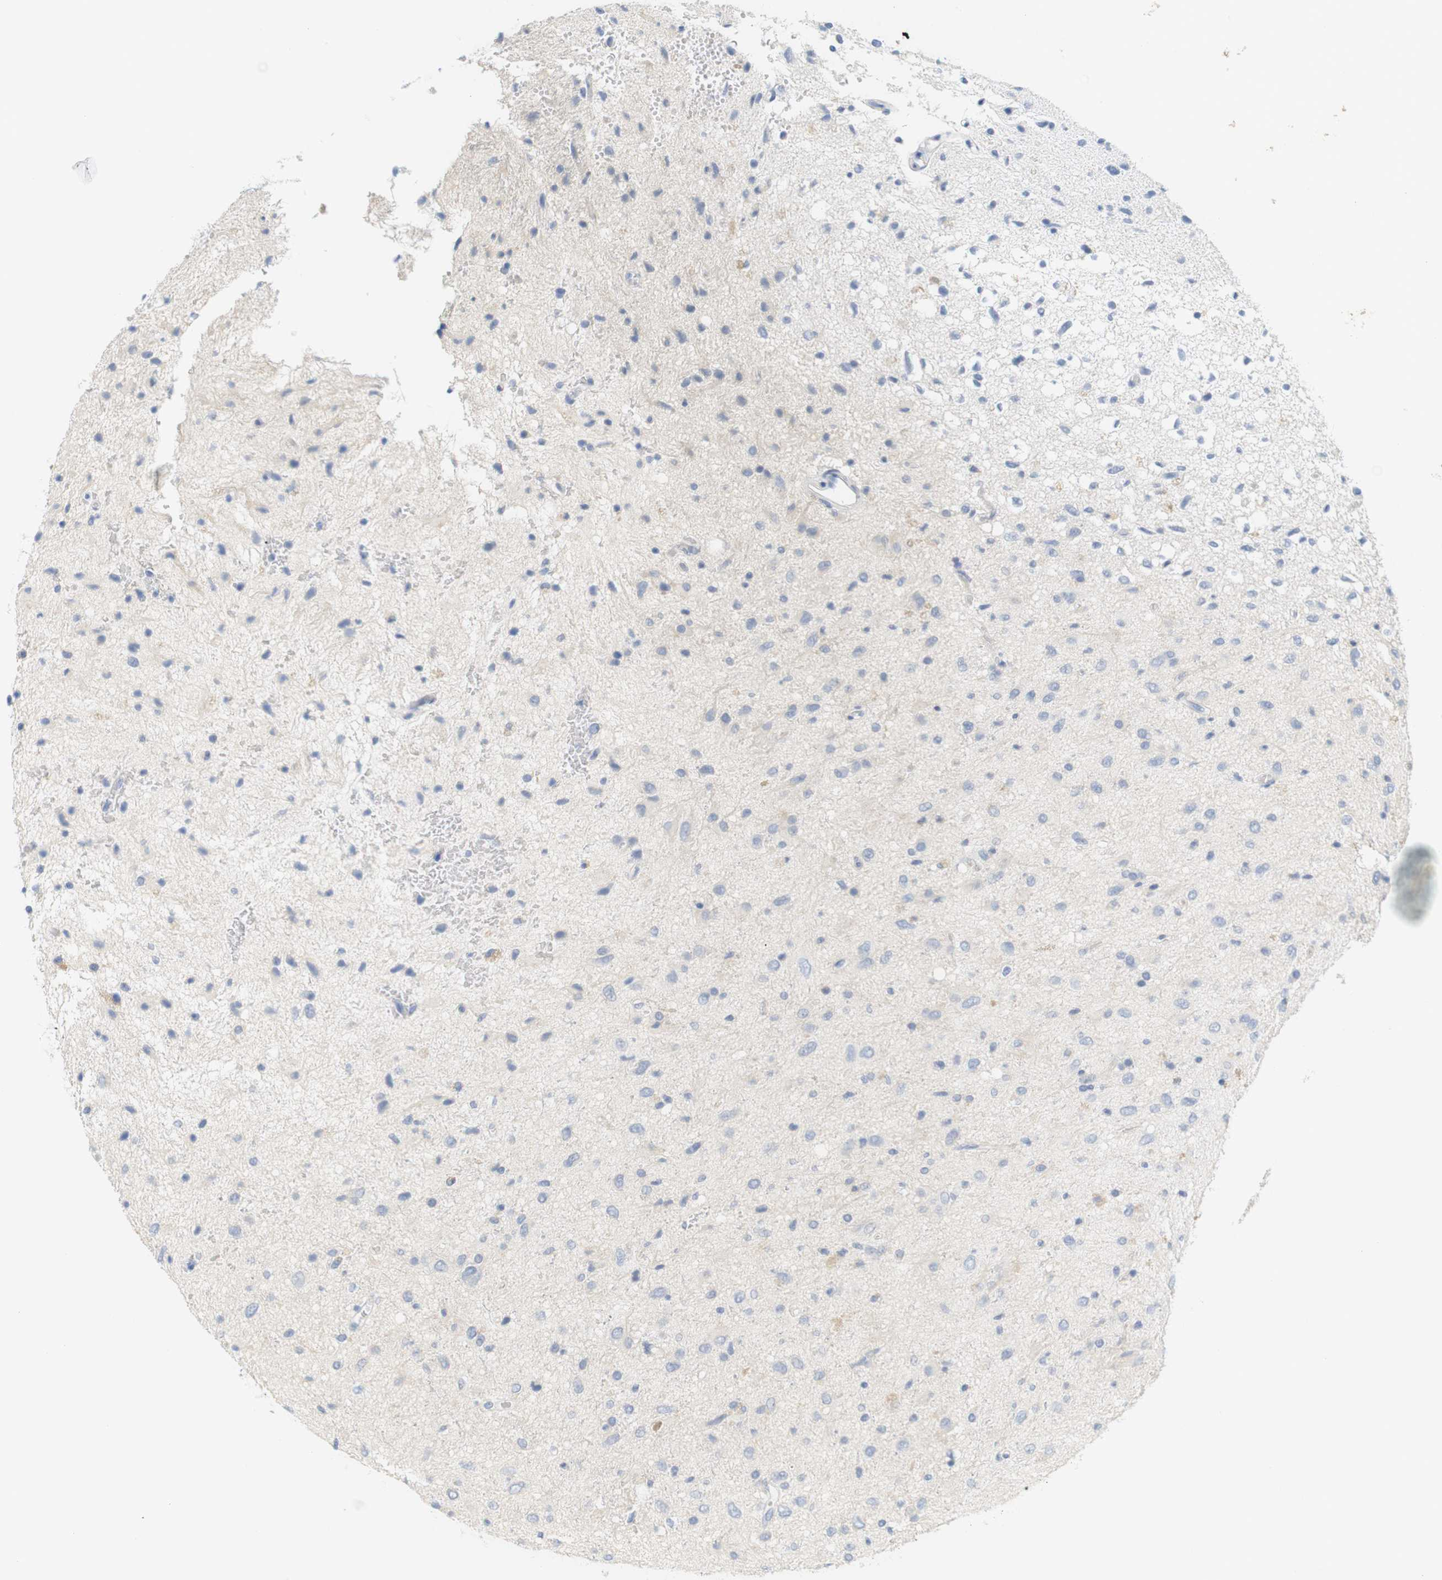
{"staining": {"intensity": "negative", "quantity": "none", "location": "none"}, "tissue": "glioma", "cell_type": "Tumor cells", "image_type": "cancer", "snomed": [{"axis": "morphology", "description": "Glioma, malignant, Low grade"}, {"axis": "topography", "description": "Brain"}], "caption": "IHC of human glioma exhibits no positivity in tumor cells.", "gene": "RGS9", "patient": {"sex": "male", "age": 77}}